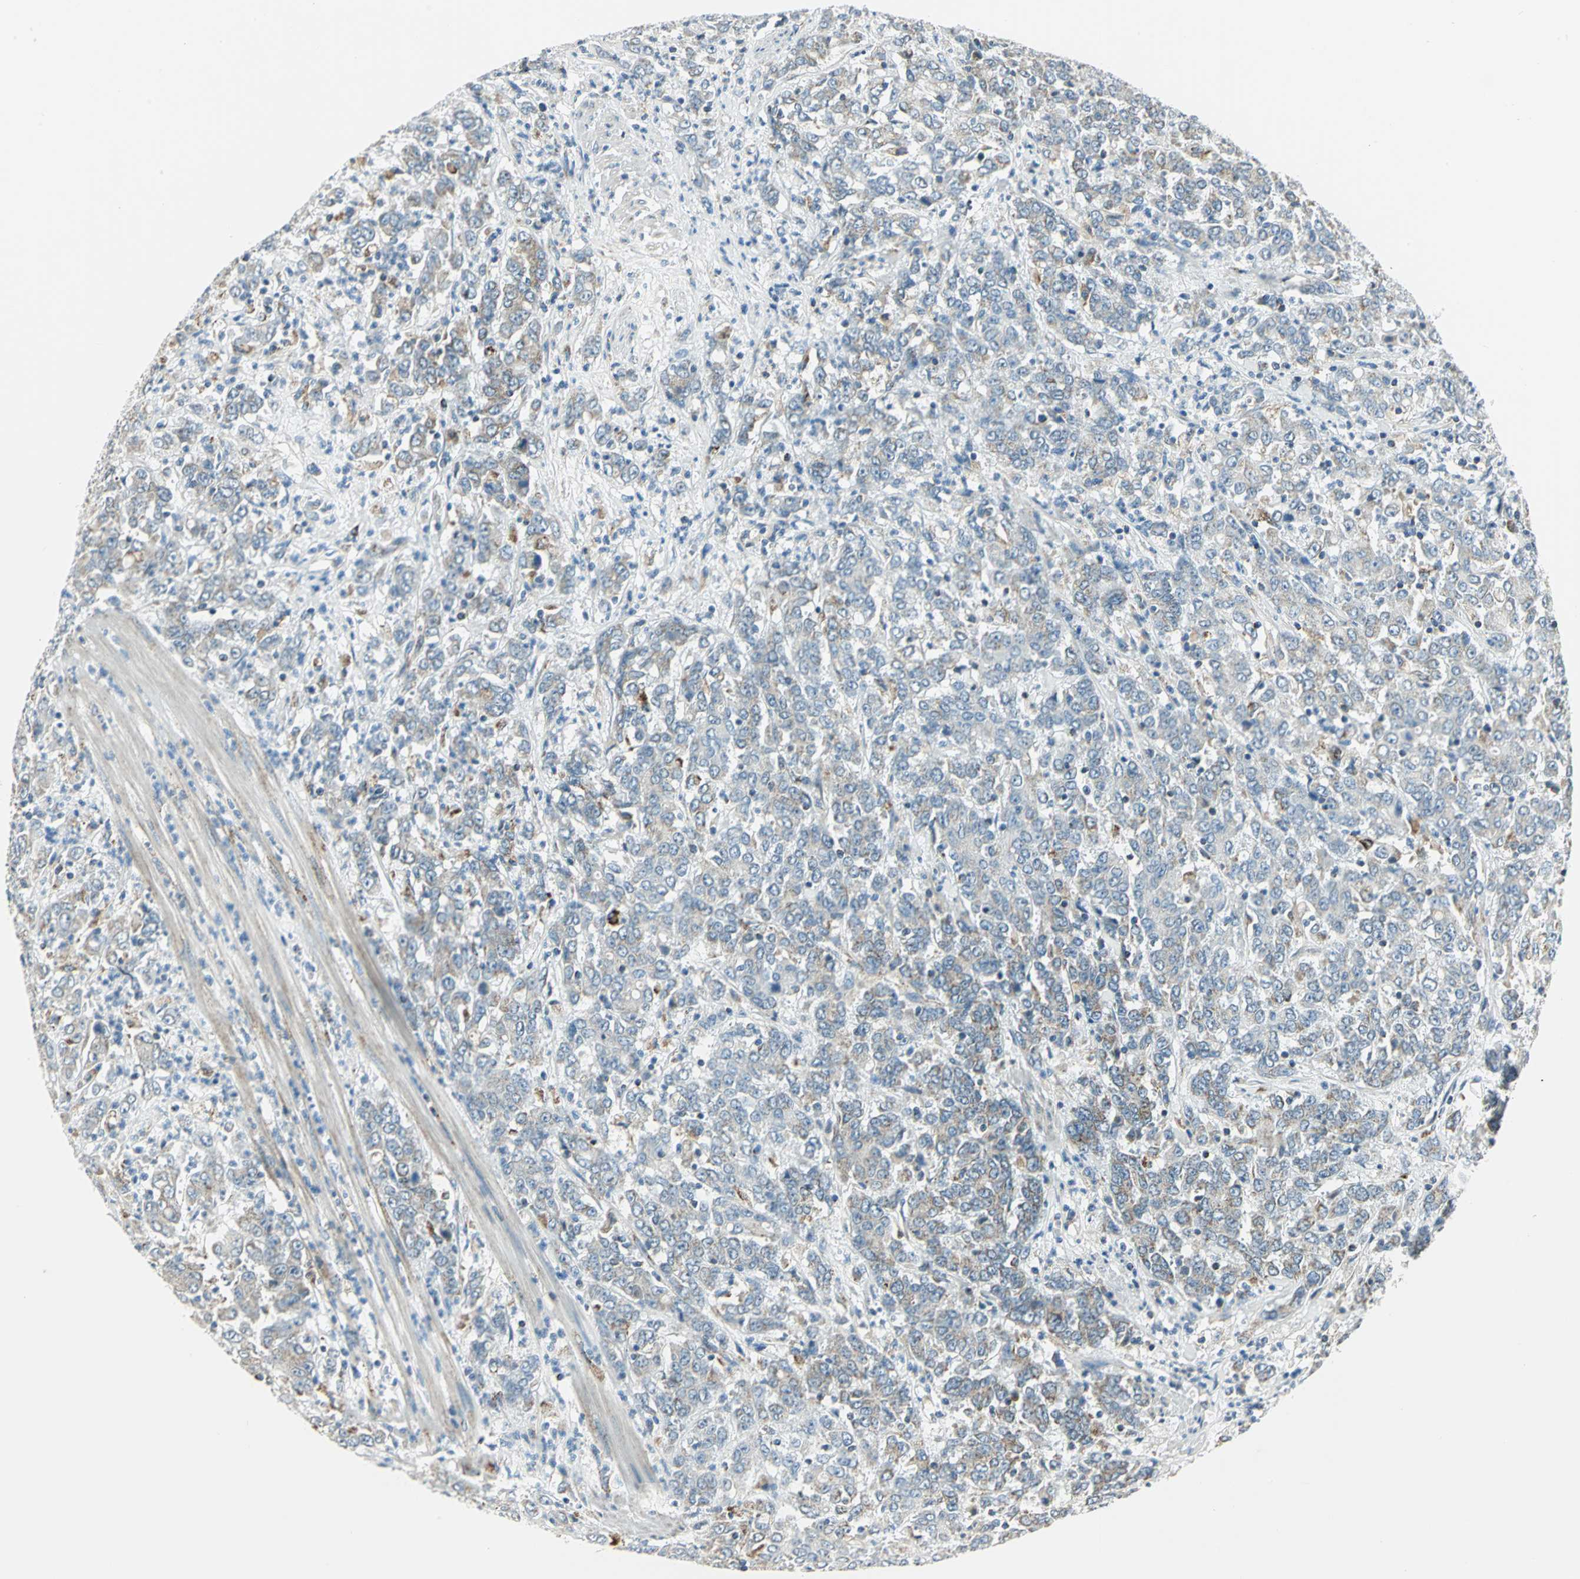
{"staining": {"intensity": "weak", "quantity": "25%-75%", "location": "cytoplasmic/membranous"}, "tissue": "stomach cancer", "cell_type": "Tumor cells", "image_type": "cancer", "snomed": [{"axis": "morphology", "description": "Adenocarcinoma, NOS"}, {"axis": "topography", "description": "Stomach, lower"}], "caption": "This is an image of immunohistochemistry (IHC) staining of stomach cancer (adenocarcinoma), which shows weak expression in the cytoplasmic/membranous of tumor cells.", "gene": "ACADM", "patient": {"sex": "female", "age": 71}}